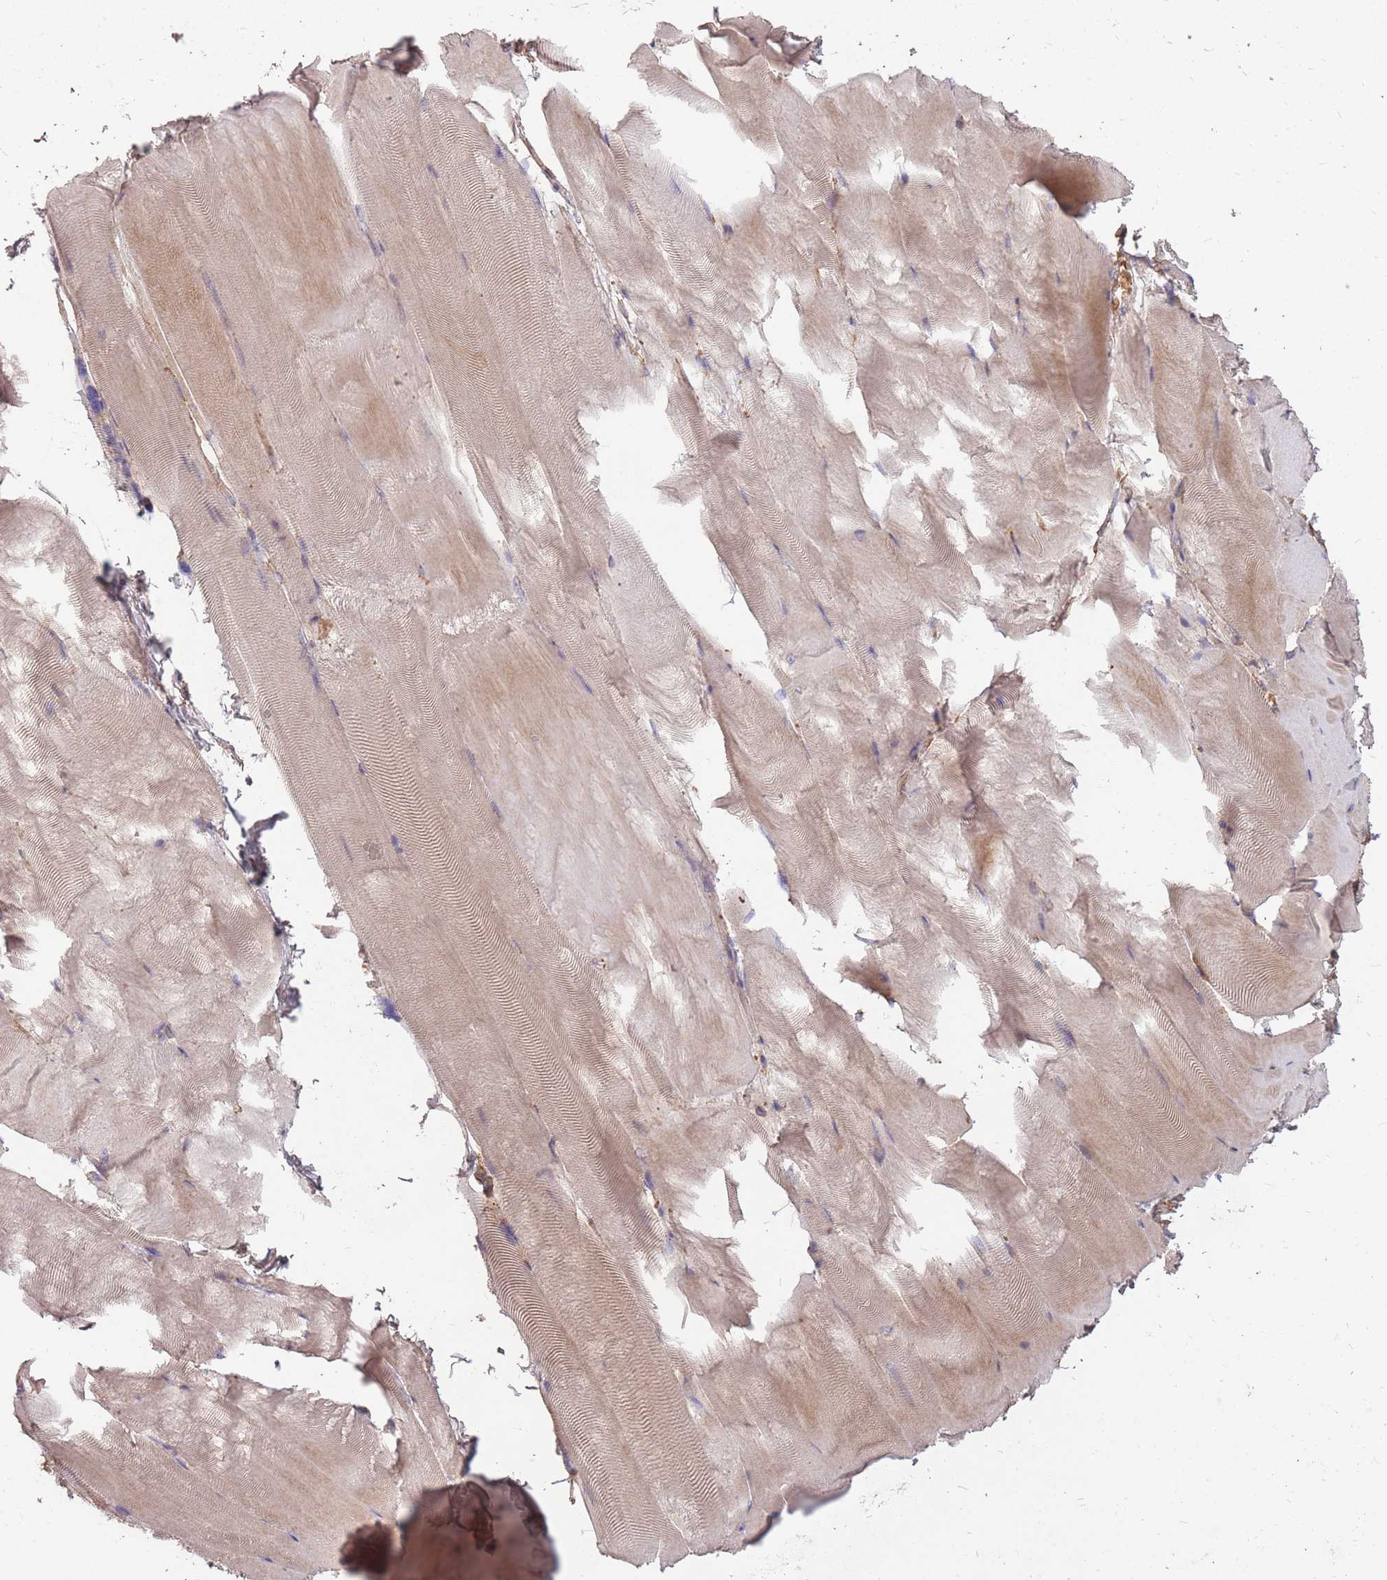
{"staining": {"intensity": "weak", "quantity": ">75%", "location": "cytoplasmic/membranous"}, "tissue": "skeletal muscle", "cell_type": "Myocytes", "image_type": "normal", "snomed": [{"axis": "morphology", "description": "Normal tissue, NOS"}, {"axis": "topography", "description": "Skeletal muscle"}], "caption": "High-power microscopy captured an immunohistochemistry (IHC) histopathology image of normal skeletal muscle, revealing weak cytoplasmic/membranous staining in approximately >75% of myocytes. (DAB (3,3'-diaminobenzidine) IHC, brown staining for protein, blue staining for nuclei).", "gene": "DYNC1LI2", "patient": {"sex": "female", "age": 64}}